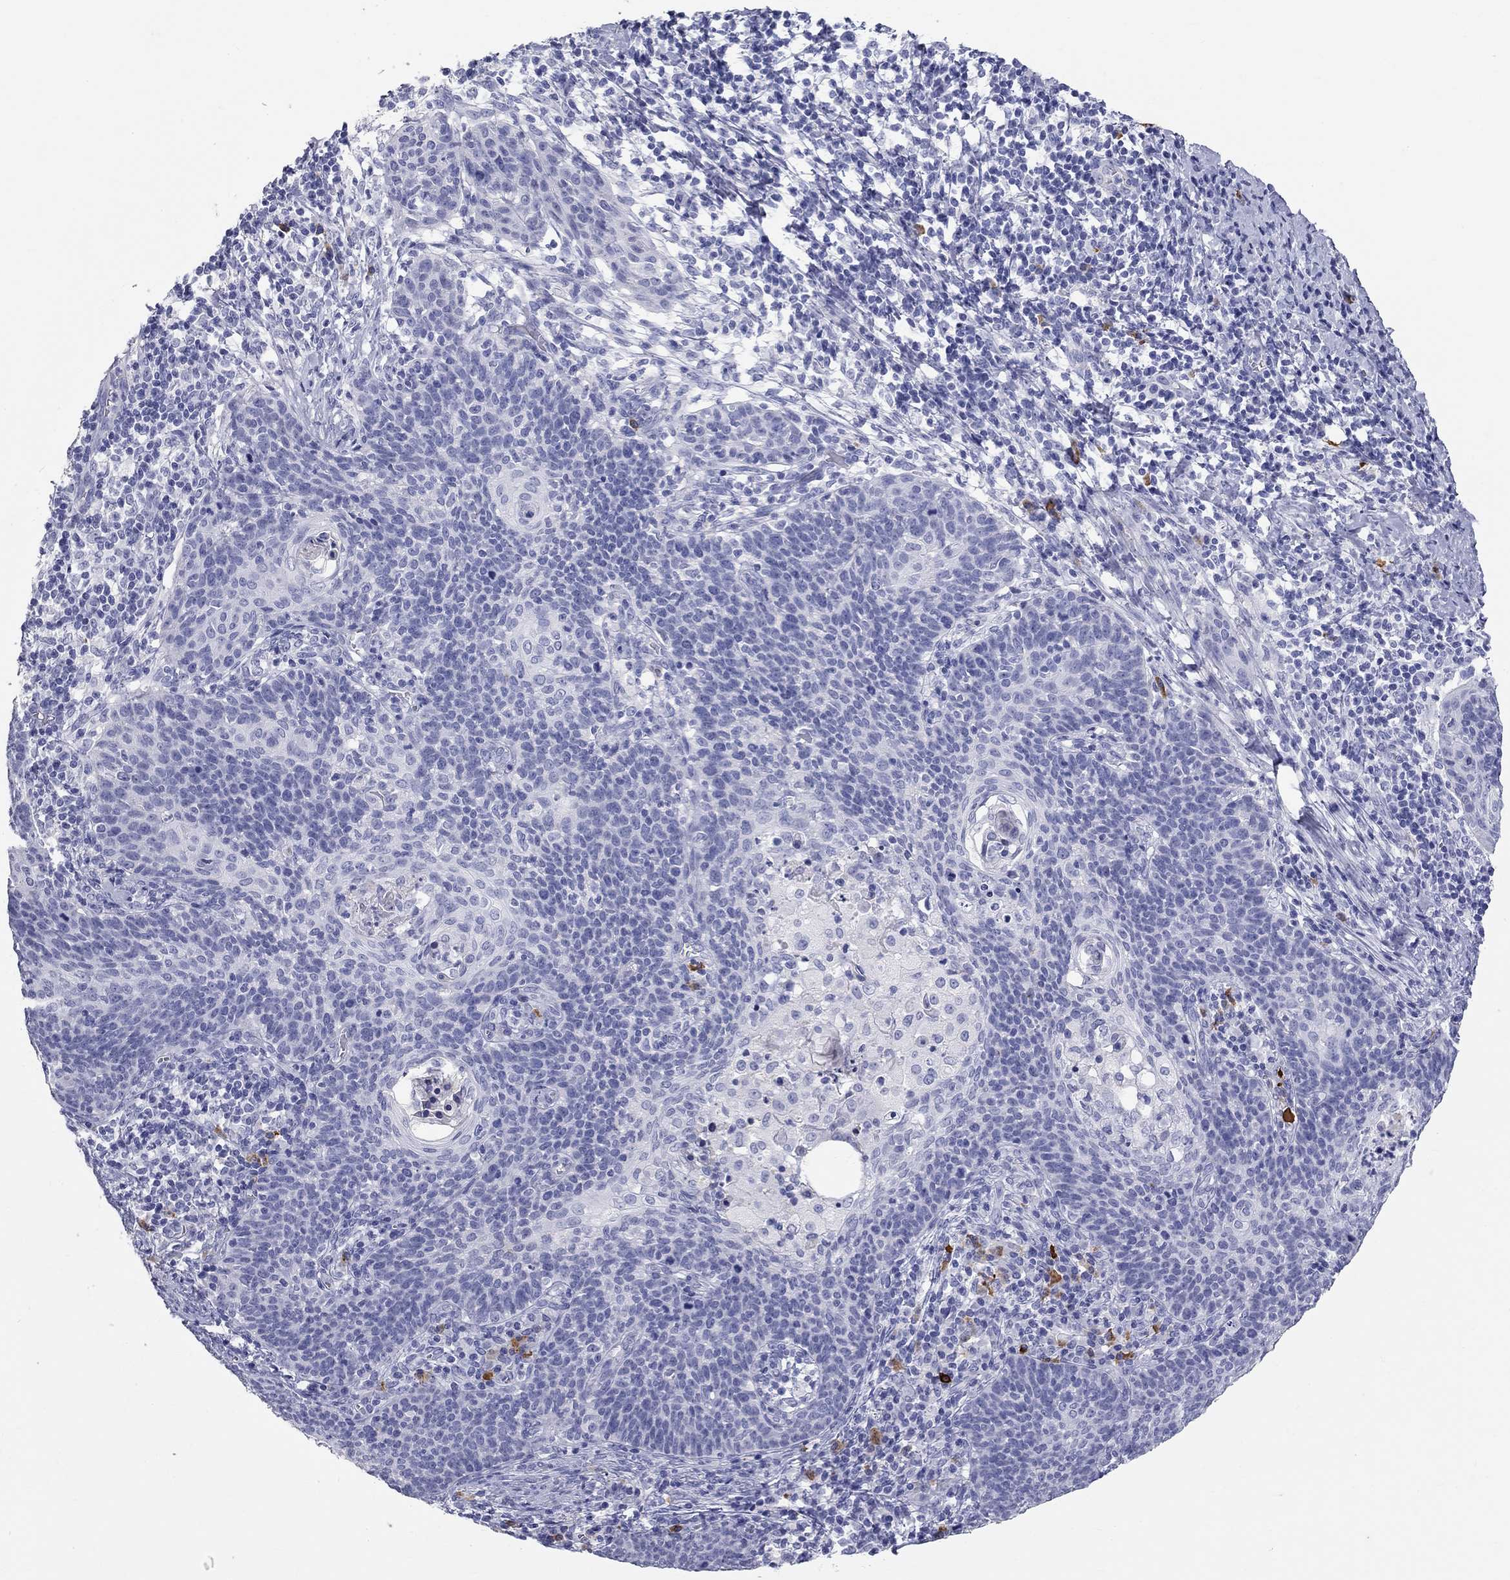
{"staining": {"intensity": "negative", "quantity": "none", "location": "none"}, "tissue": "cervical cancer", "cell_type": "Tumor cells", "image_type": "cancer", "snomed": [{"axis": "morphology", "description": "Squamous cell carcinoma, NOS"}, {"axis": "topography", "description": "Cervix"}], "caption": "Tumor cells are negative for protein expression in human cervical cancer (squamous cell carcinoma).", "gene": "PHOX2B", "patient": {"sex": "female", "age": 39}}